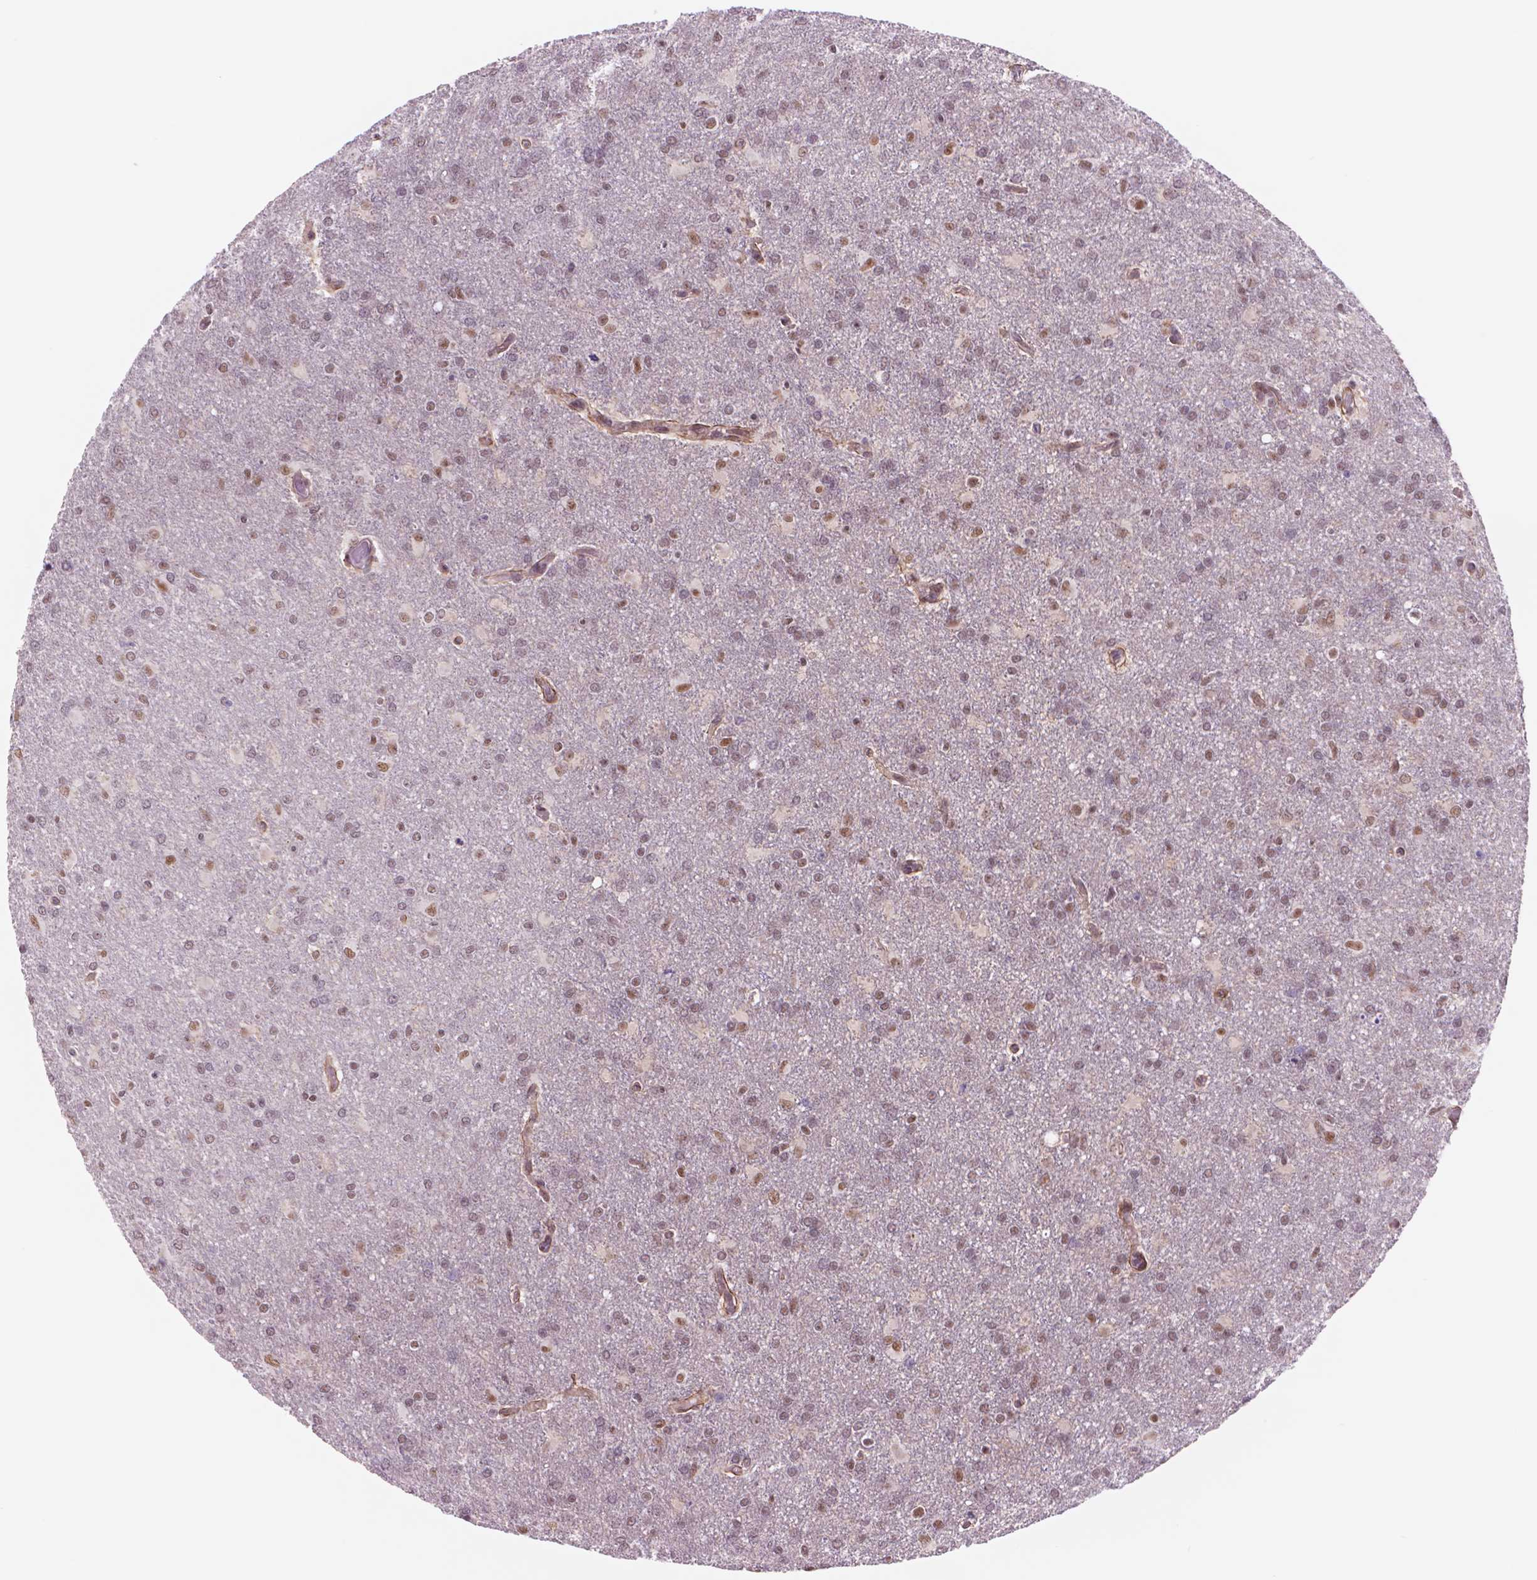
{"staining": {"intensity": "moderate", "quantity": "<25%", "location": "nuclear"}, "tissue": "glioma", "cell_type": "Tumor cells", "image_type": "cancer", "snomed": [{"axis": "morphology", "description": "Glioma, malignant, High grade"}, {"axis": "topography", "description": "Brain"}], "caption": "Immunohistochemical staining of glioma exhibits low levels of moderate nuclear positivity in about <25% of tumor cells.", "gene": "POLR3D", "patient": {"sex": "male", "age": 68}}